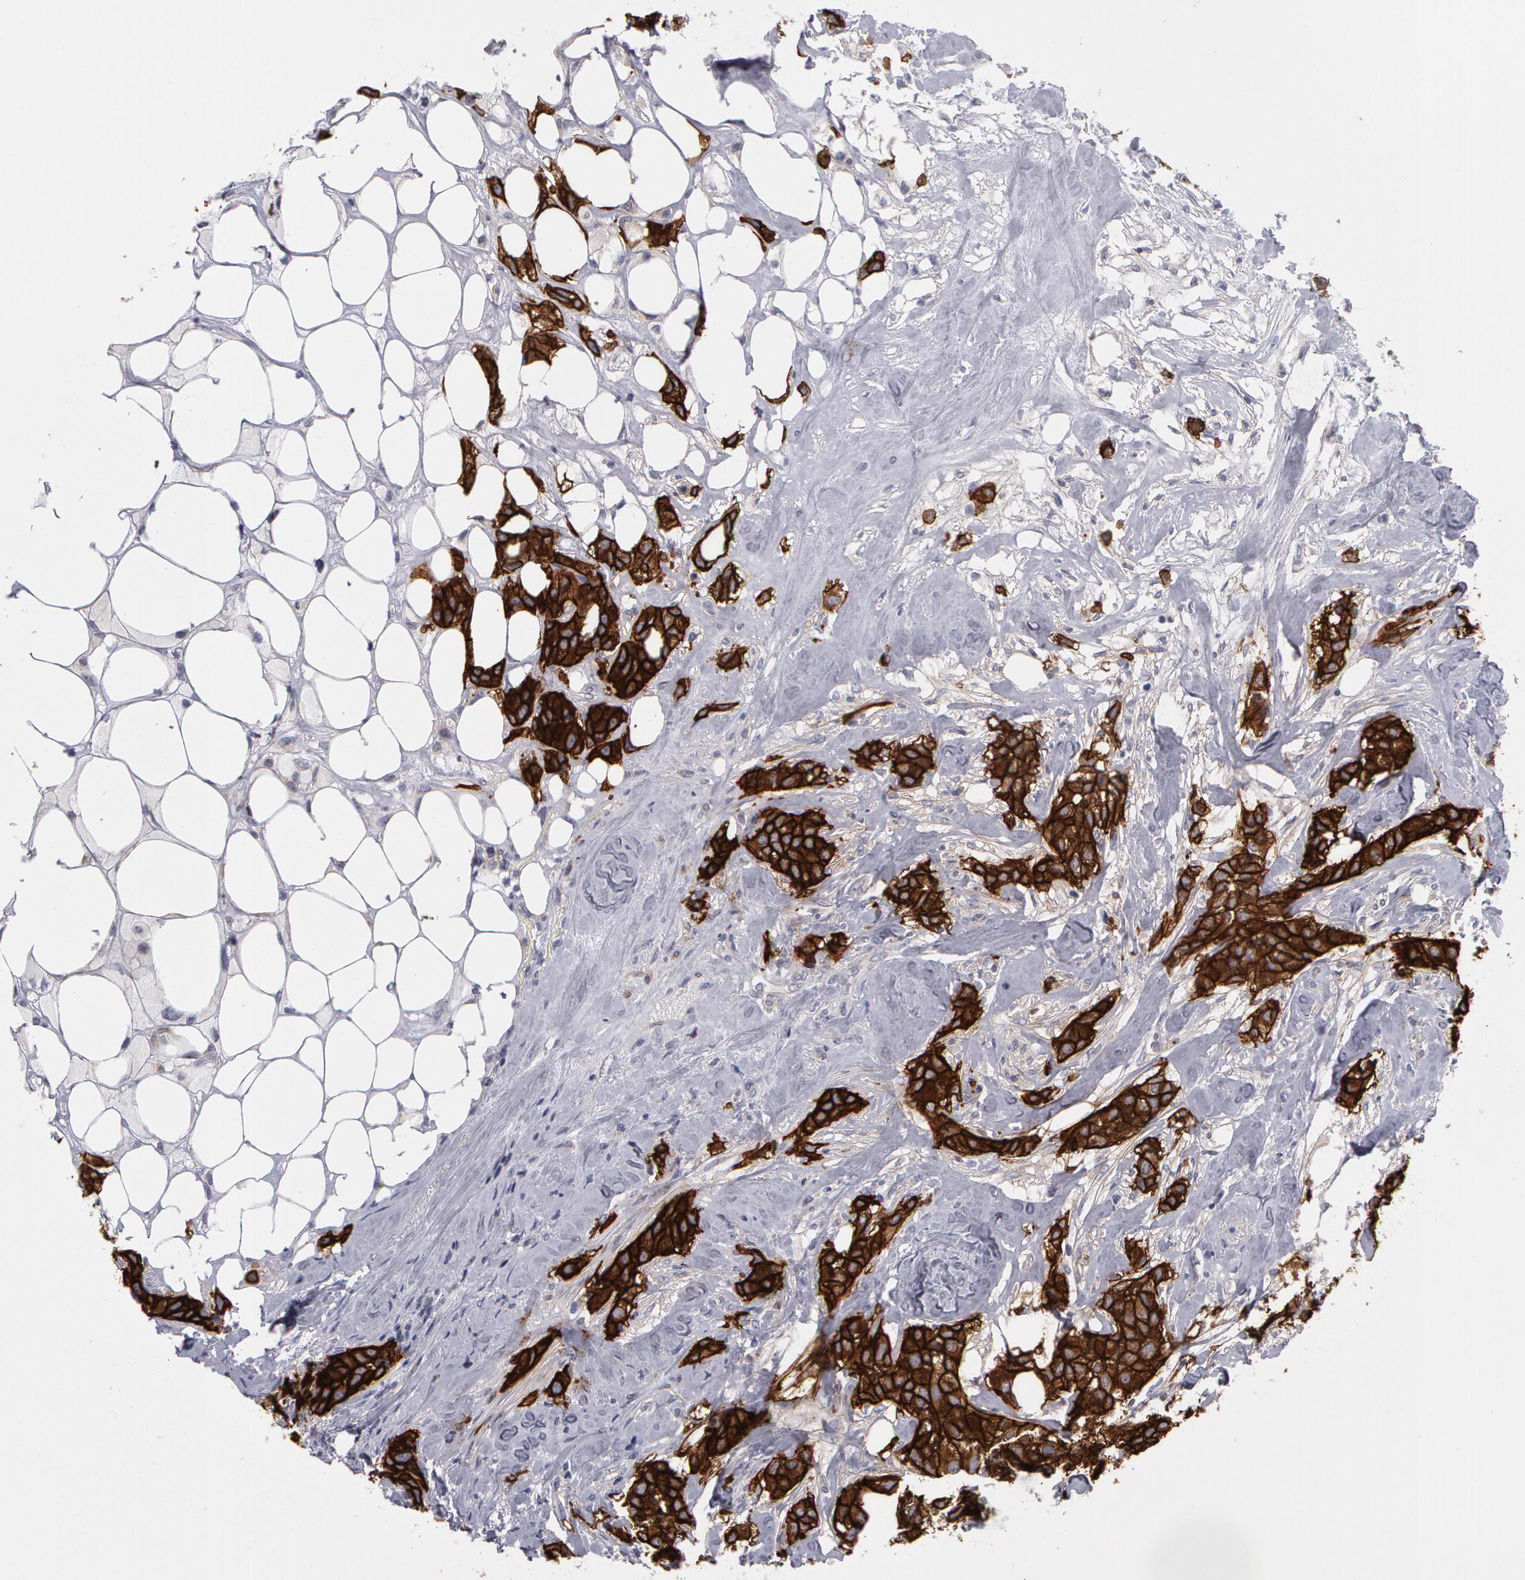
{"staining": {"intensity": "strong", "quantity": ">75%", "location": "cytoplasmic/membranous"}, "tissue": "breast cancer", "cell_type": "Tumor cells", "image_type": "cancer", "snomed": [{"axis": "morphology", "description": "Duct carcinoma"}, {"axis": "topography", "description": "Breast"}], "caption": "Immunohistochemistry staining of breast cancer, which demonstrates high levels of strong cytoplasmic/membranous staining in about >75% of tumor cells indicating strong cytoplasmic/membranous protein expression. The staining was performed using DAB (3,3'-diaminobenzidine) (brown) for protein detection and nuclei were counterstained in hematoxylin (blue).", "gene": "ERBB2", "patient": {"sex": "female", "age": 45}}